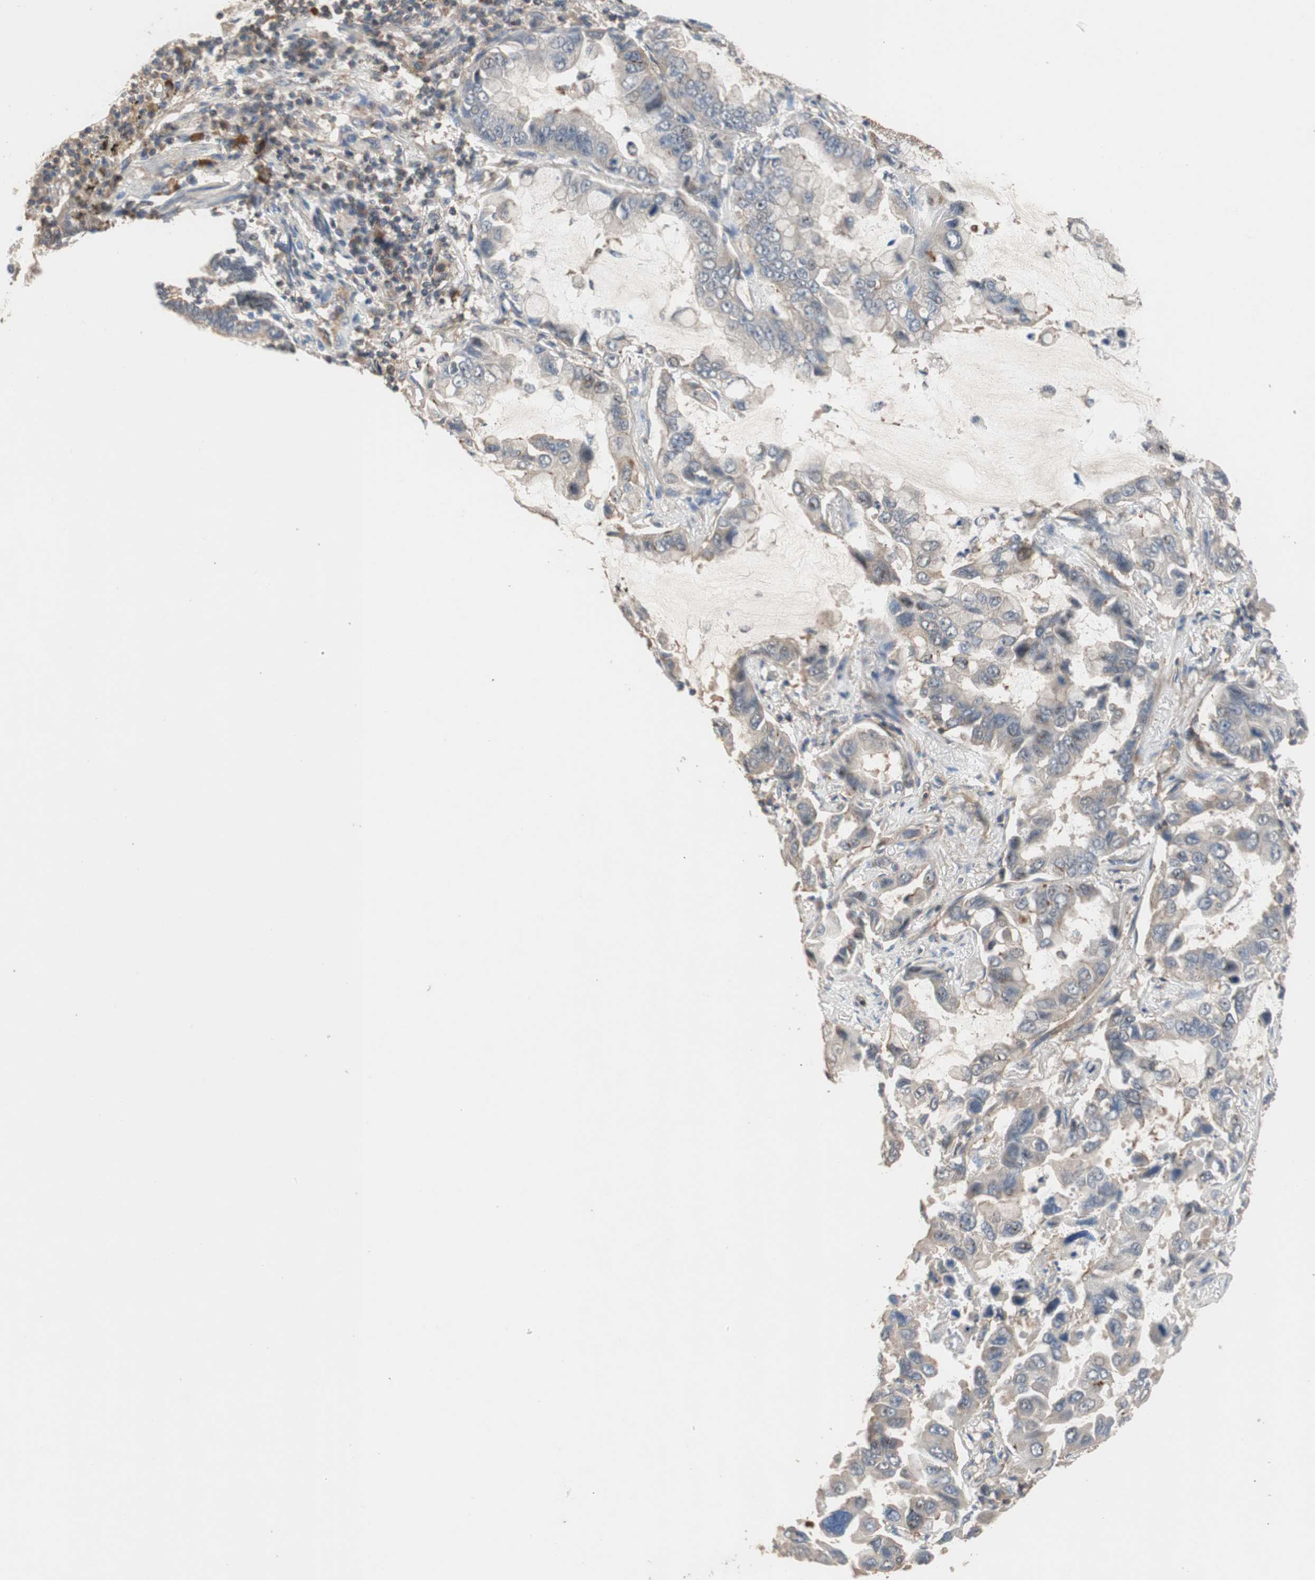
{"staining": {"intensity": "weak", "quantity": "25%-75%", "location": "cytoplasmic/membranous"}, "tissue": "lung cancer", "cell_type": "Tumor cells", "image_type": "cancer", "snomed": [{"axis": "morphology", "description": "Adenocarcinoma, NOS"}, {"axis": "topography", "description": "Lung"}], "caption": "Protein staining exhibits weak cytoplasmic/membranous expression in approximately 25%-75% of tumor cells in lung cancer (adenocarcinoma).", "gene": "MAP4K2", "patient": {"sex": "male", "age": 64}}